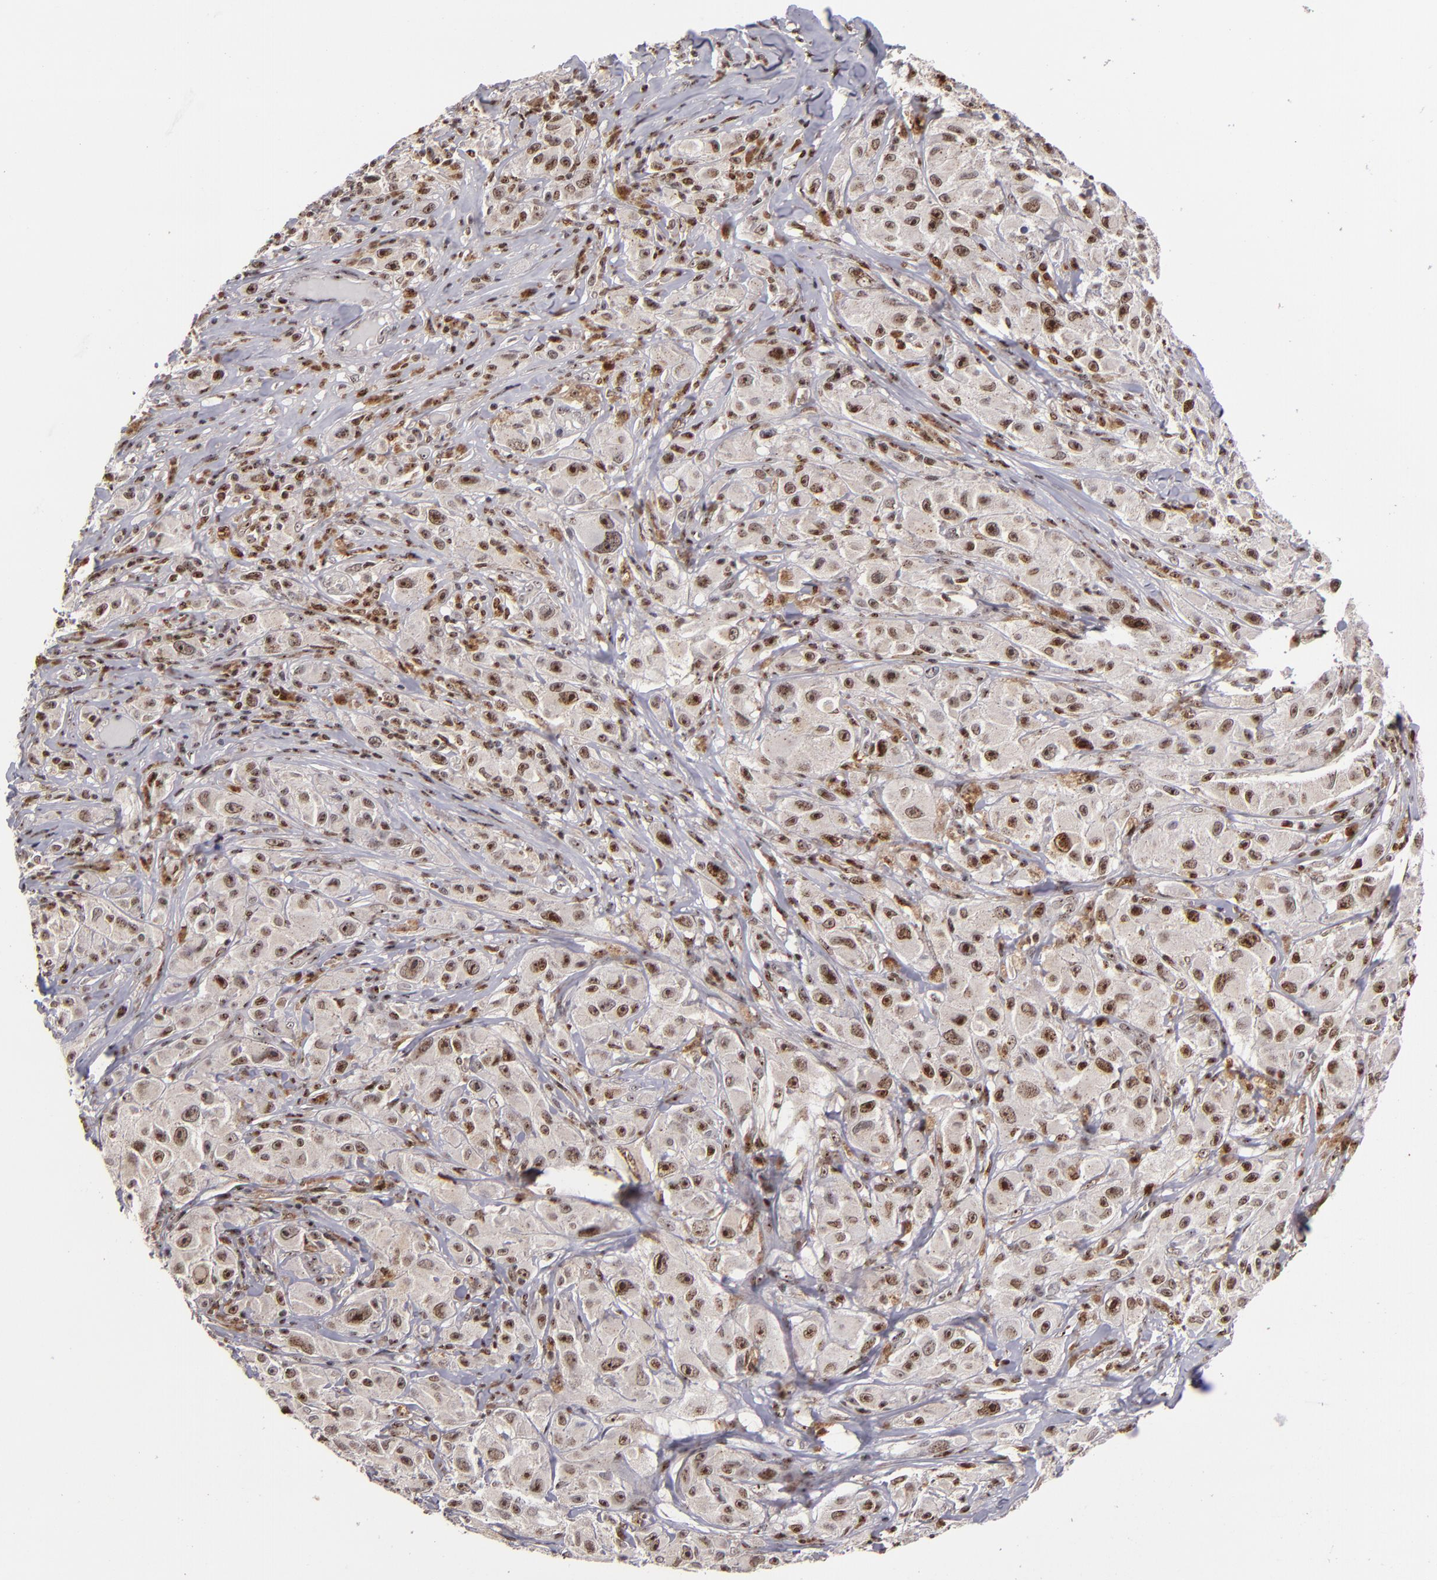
{"staining": {"intensity": "moderate", "quantity": ">75%", "location": "nuclear"}, "tissue": "melanoma", "cell_type": "Tumor cells", "image_type": "cancer", "snomed": [{"axis": "morphology", "description": "Malignant melanoma, NOS"}, {"axis": "topography", "description": "Skin"}], "caption": "Human malignant melanoma stained with a brown dye shows moderate nuclear positive expression in about >75% of tumor cells.", "gene": "PCNX4", "patient": {"sex": "male", "age": 56}}